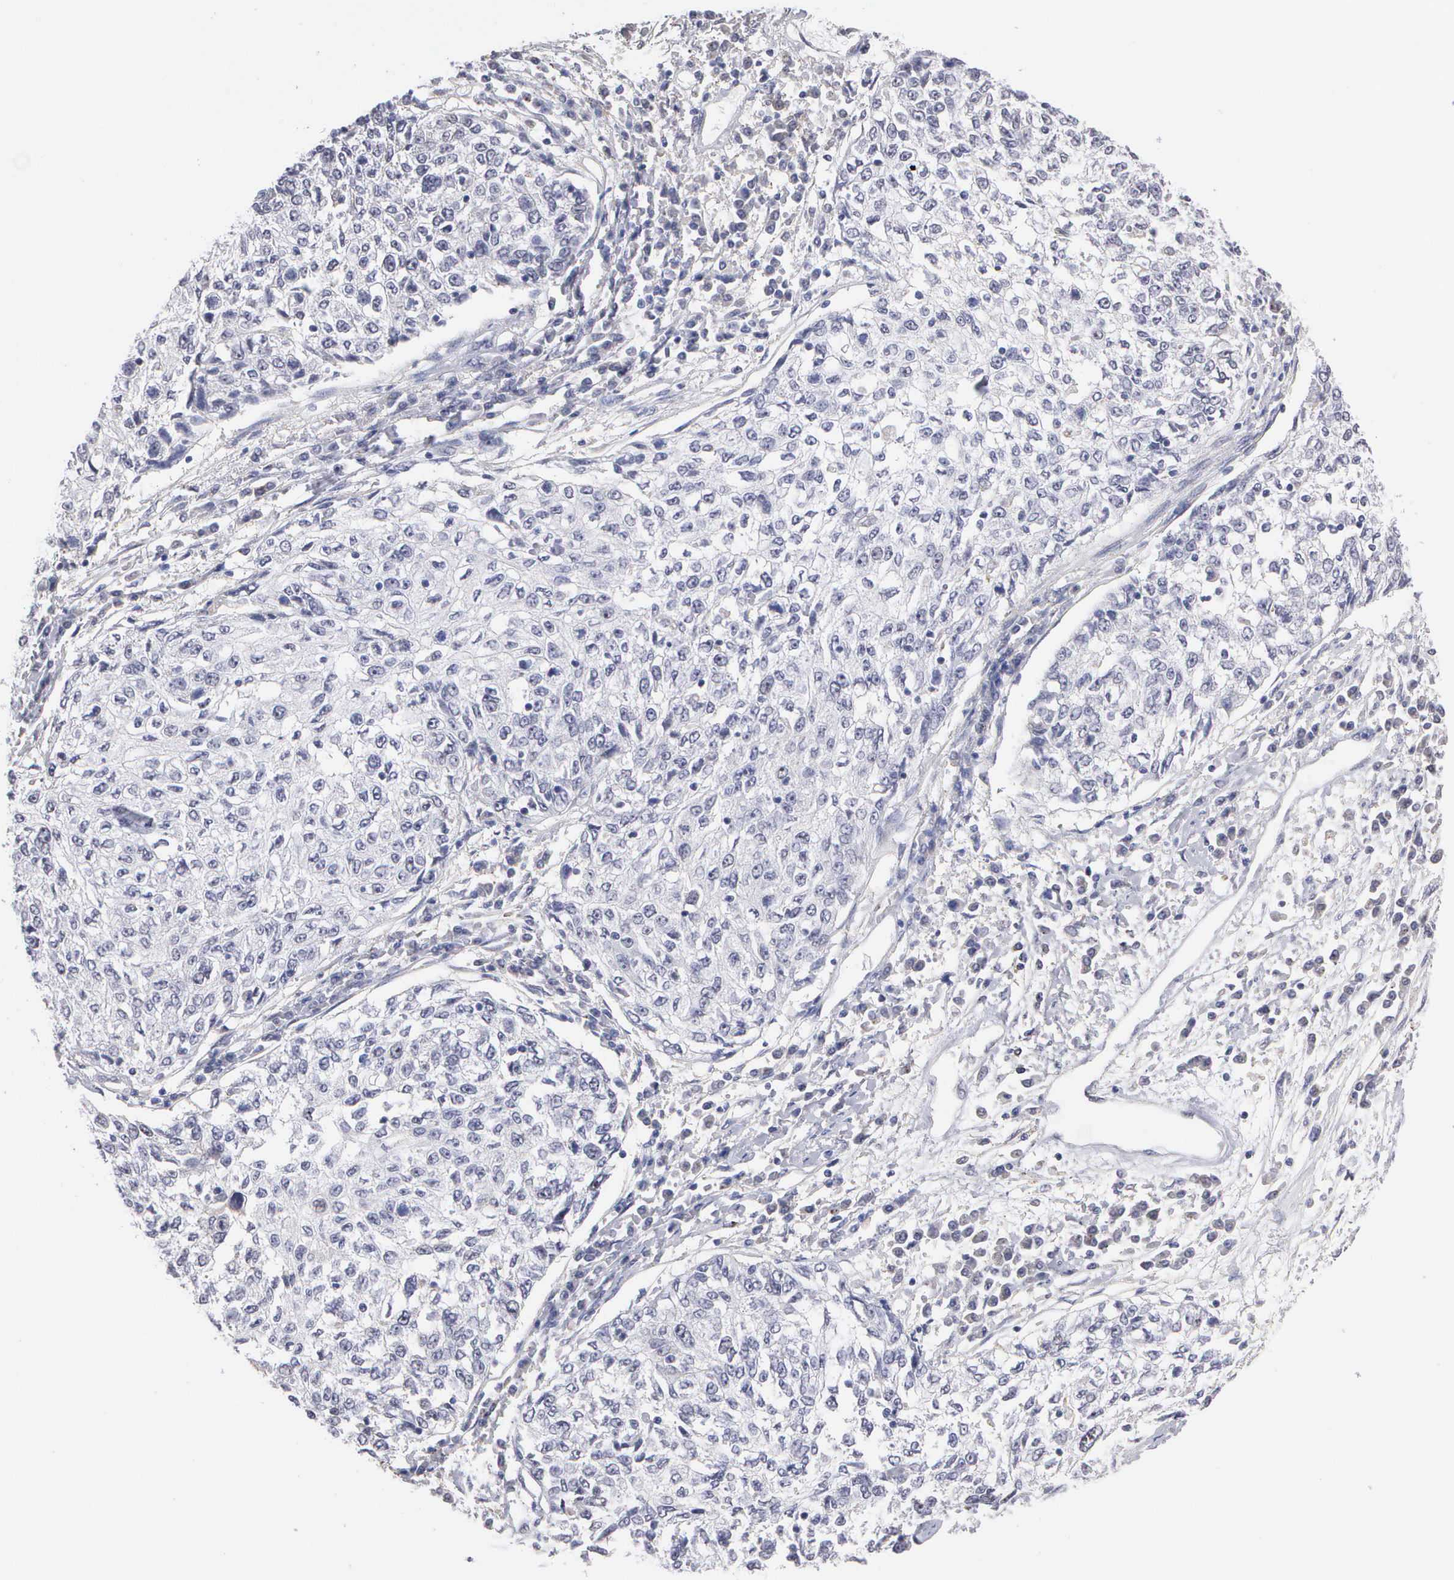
{"staining": {"intensity": "negative", "quantity": "none", "location": "none"}, "tissue": "cervical cancer", "cell_type": "Tumor cells", "image_type": "cancer", "snomed": [{"axis": "morphology", "description": "Squamous cell carcinoma, NOS"}, {"axis": "topography", "description": "Cervix"}], "caption": "Tumor cells show no significant positivity in cervical cancer (squamous cell carcinoma). The staining is performed using DAB brown chromogen with nuclei counter-stained in using hematoxylin.", "gene": "KDM6A", "patient": {"sex": "female", "age": 57}}